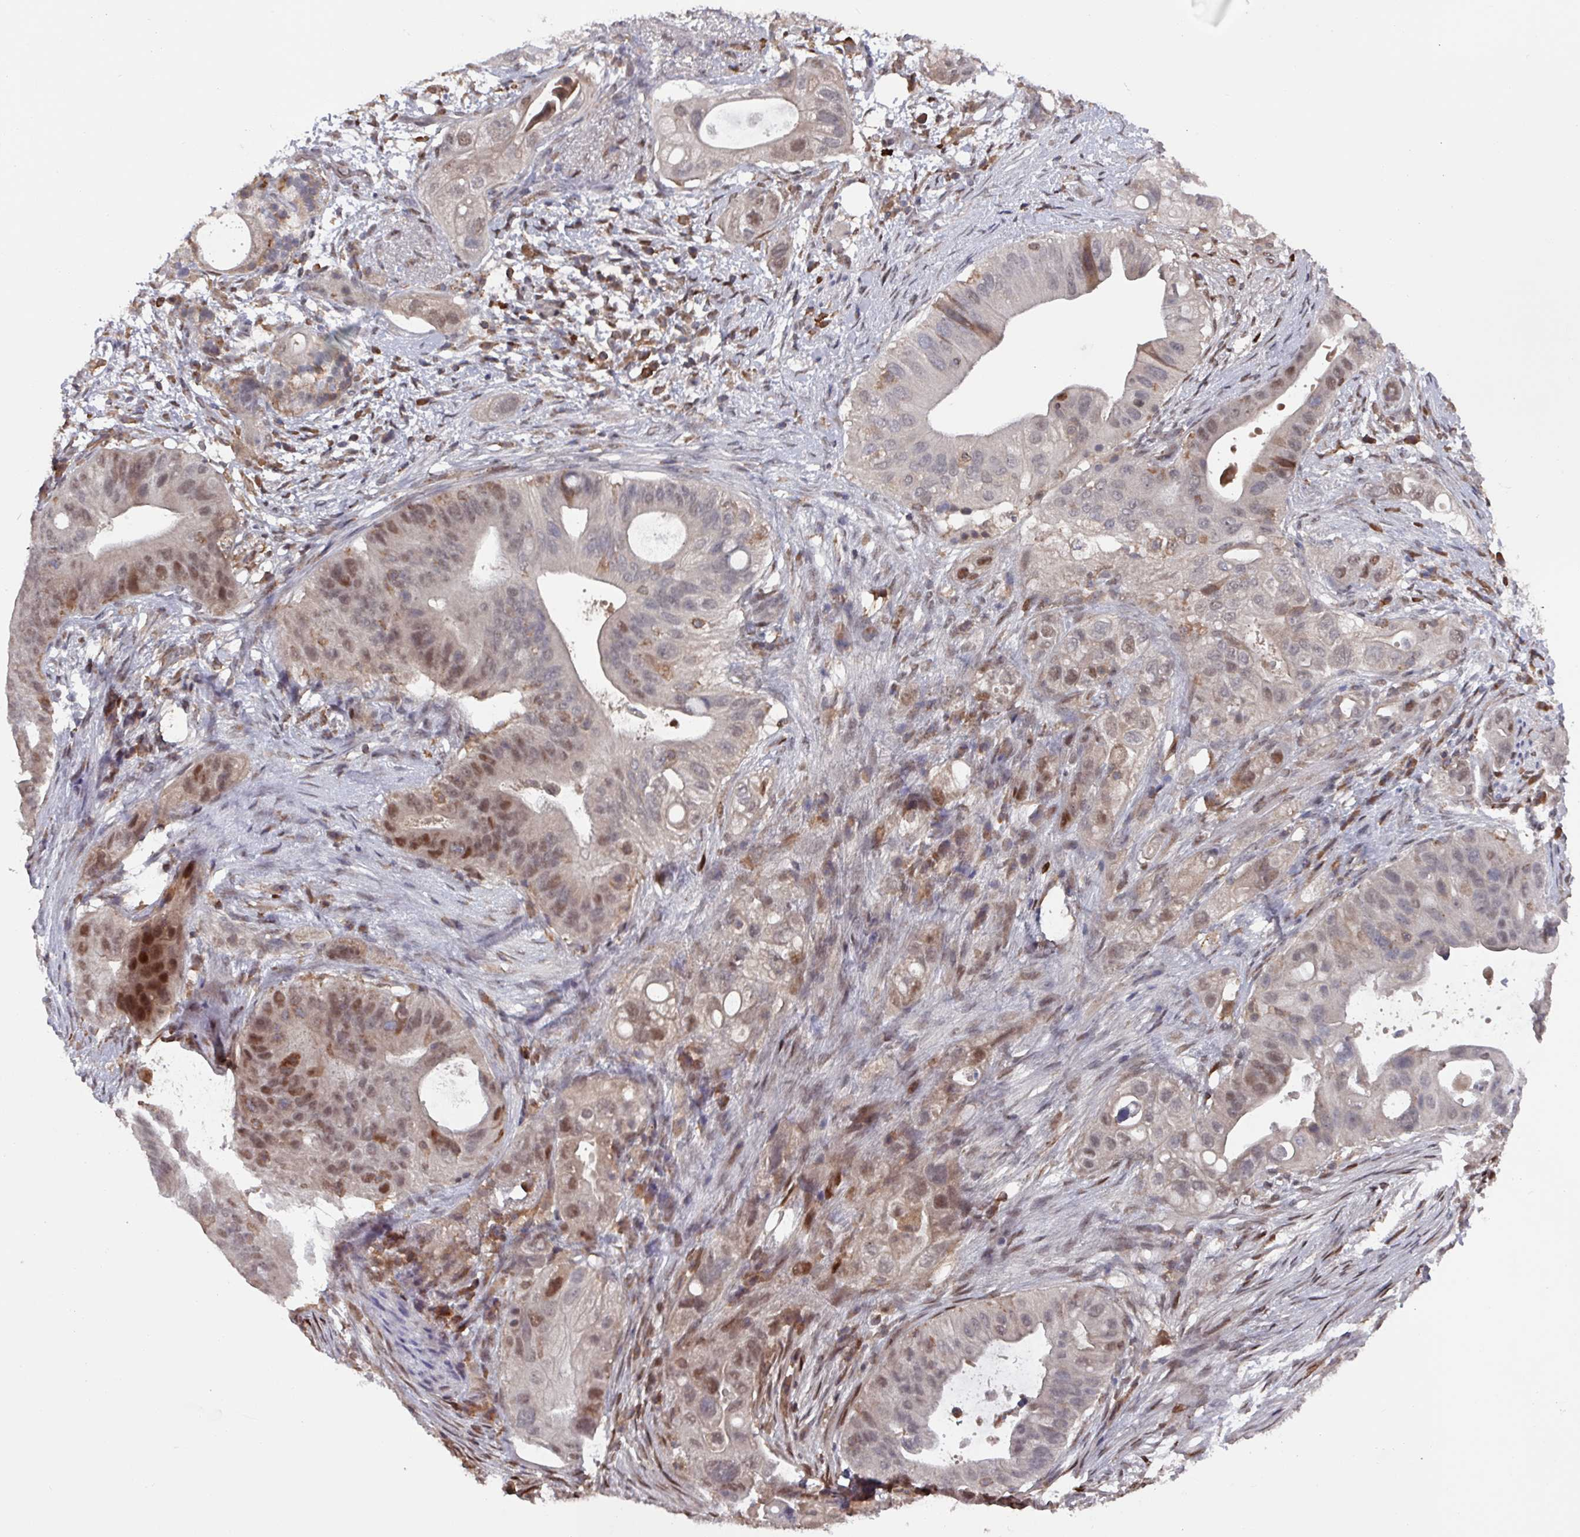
{"staining": {"intensity": "moderate", "quantity": "25%-75%", "location": "nuclear"}, "tissue": "pancreatic cancer", "cell_type": "Tumor cells", "image_type": "cancer", "snomed": [{"axis": "morphology", "description": "Adenocarcinoma, NOS"}, {"axis": "topography", "description": "Pancreas"}], "caption": "Protein expression analysis of pancreatic cancer shows moderate nuclear staining in approximately 25%-75% of tumor cells. (IHC, brightfield microscopy, high magnification).", "gene": "PRRX1", "patient": {"sex": "female", "age": 72}}